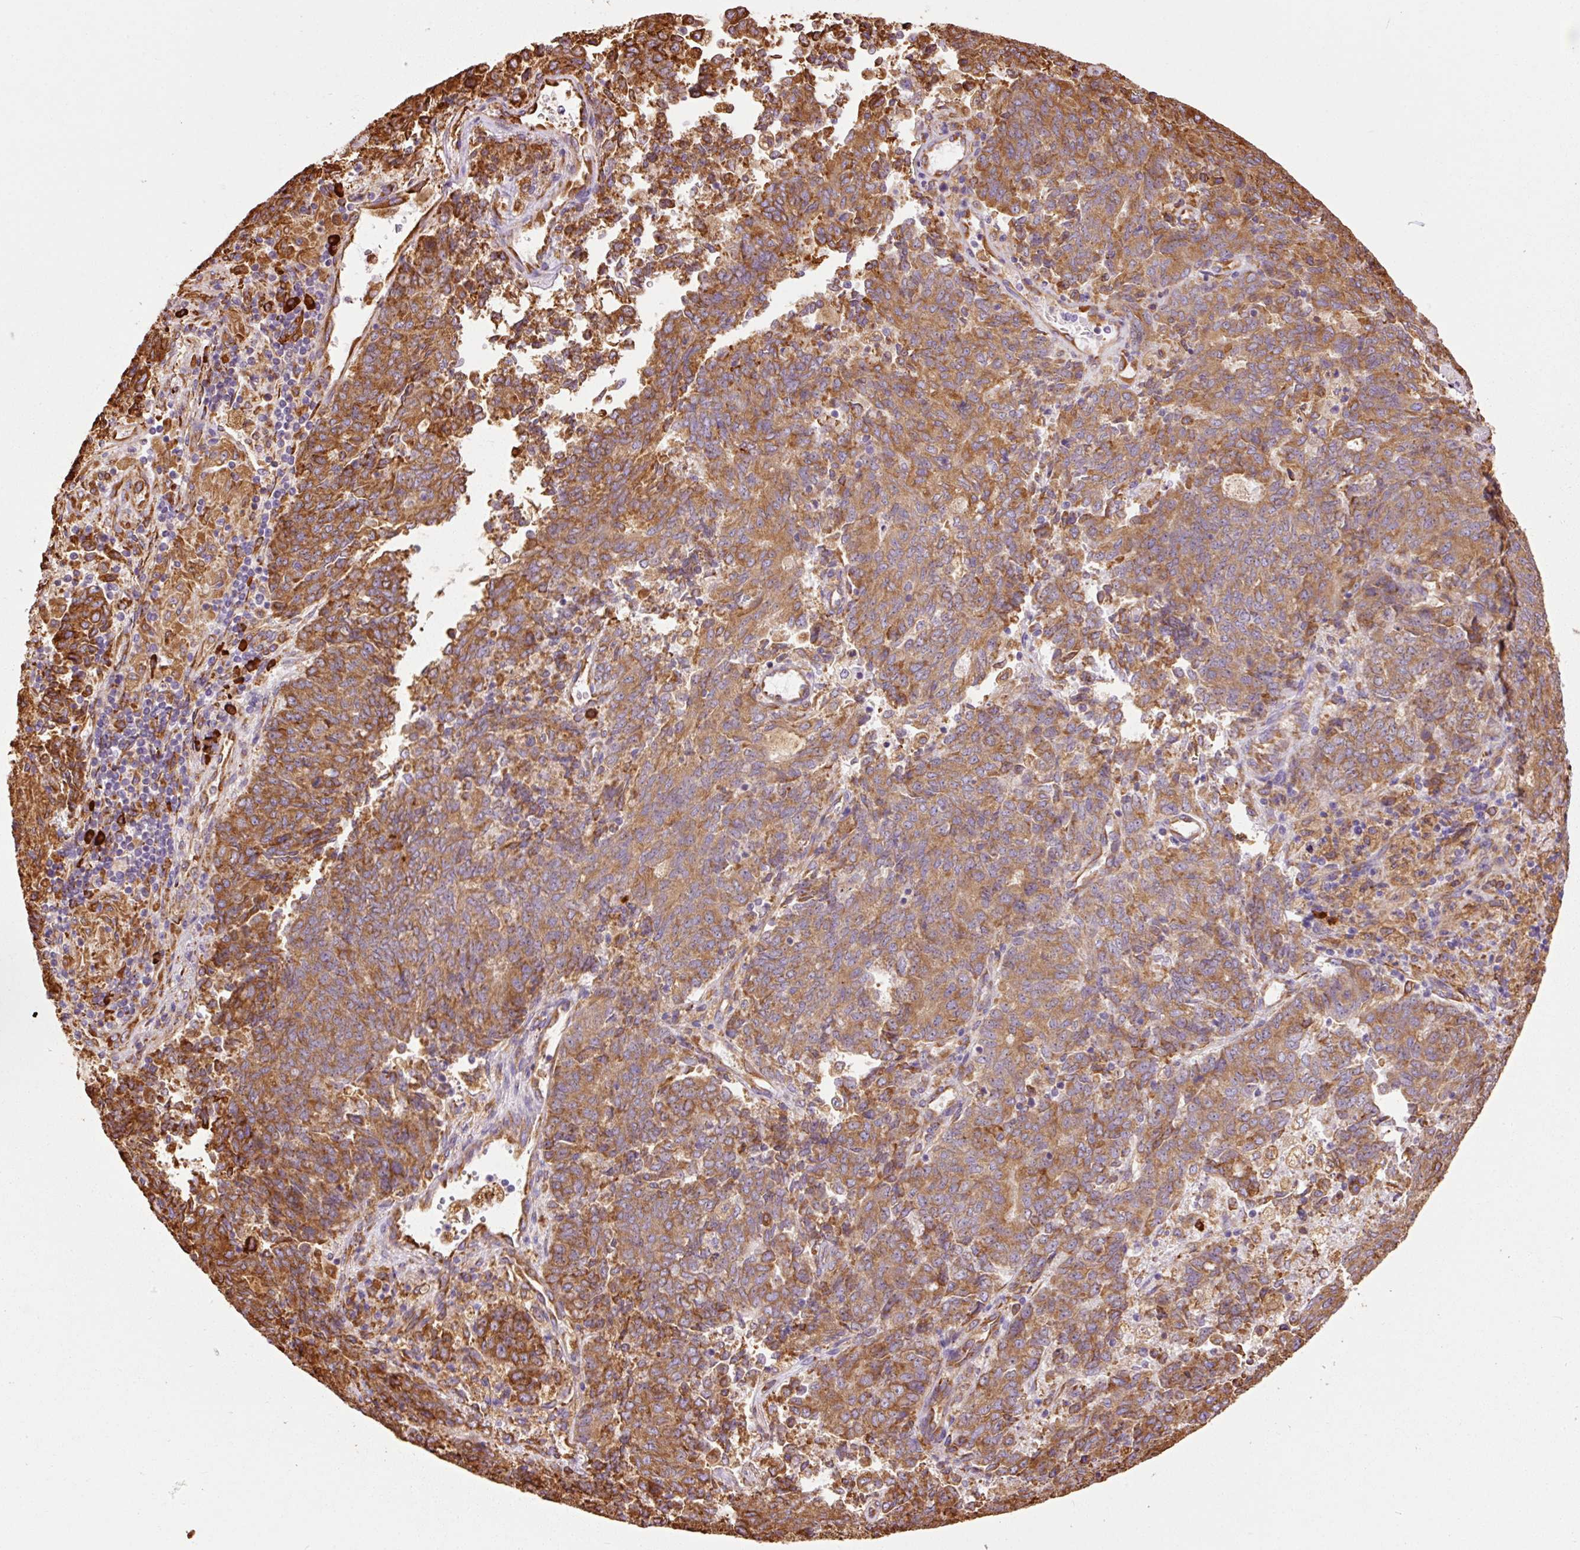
{"staining": {"intensity": "strong", "quantity": ">75%", "location": "cytoplasmic/membranous"}, "tissue": "endometrial cancer", "cell_type": "Tumor cells", "image_type": "cancer", "snomed": [{"axis": "morphology", "description": "Adenocarcinoma, NOS"}, {"axis": "topography", "description": "Endometrium"}], "caption": "Protein positivity by immunohistochemistry (IHC) shows strong cytoplasmic/membranous positivity in about >75% of tumor cells in endometrial cancer.", "gene": "KLC1", "patient": {"sex": "female", "age": 80}}